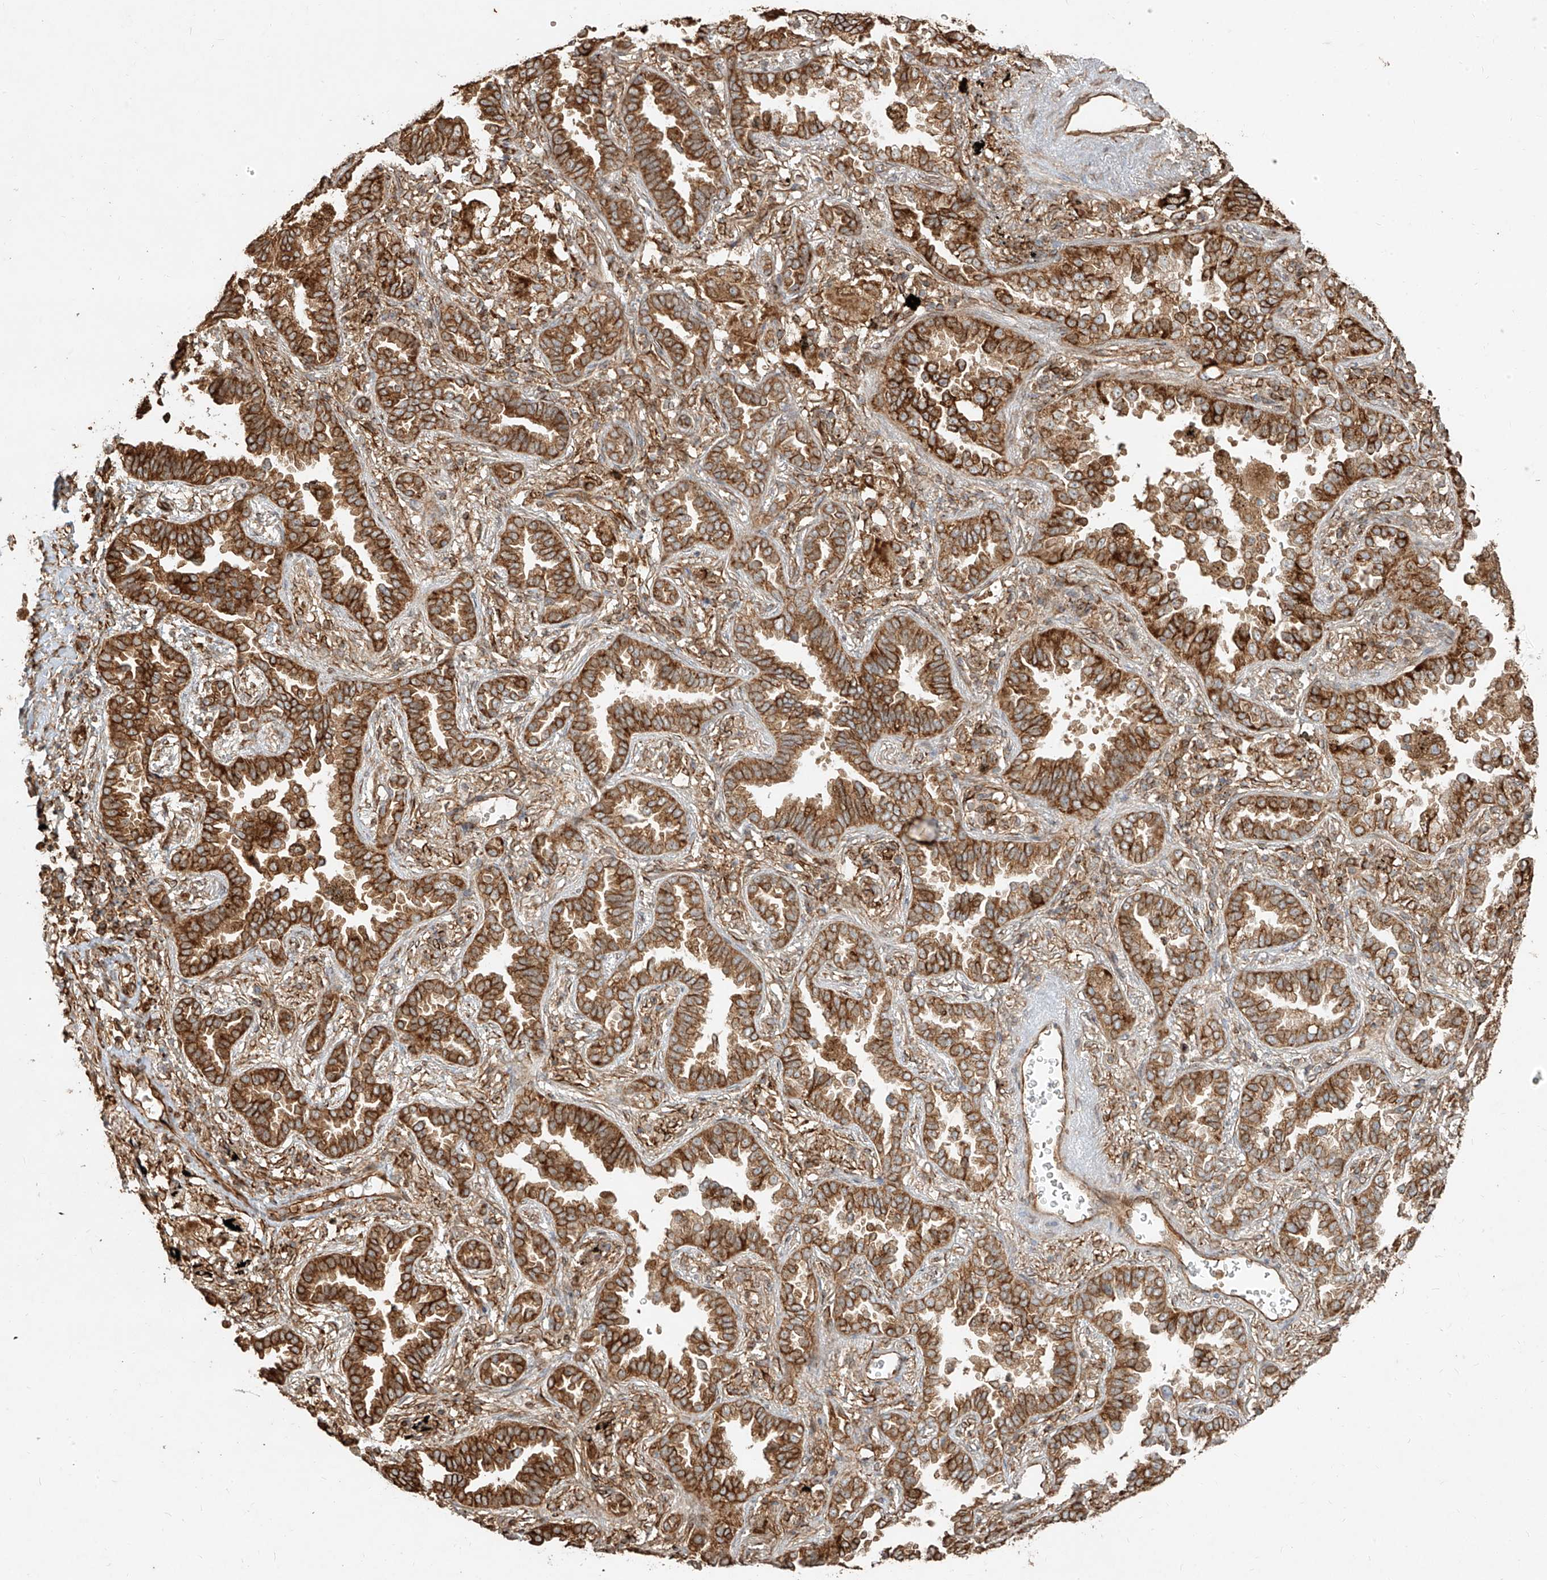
{"staining": {"intensity": "strong", "quantity": ">75%", "location": "cytoplasmic/membranous"}, "tissue": "lung cancer", "cell_type": "Tumor cells", "image_type": "cancer", "snomed": [{"axis": "morphology", "description": "Normal tissue, NOS"}, {"axis": "morphology", "description": "Adenocarcinoma, NOS"}, {"axis": "topography", "description": "Lung"}], "caption": "Tumor cells demonstrate high levels of strong cytoplasmic/membranous expression in approximately >75% of cells in adenocarcinoma (lung).", "gene": "EFNB1", "patient": {"sex": "male", "age": 59}}